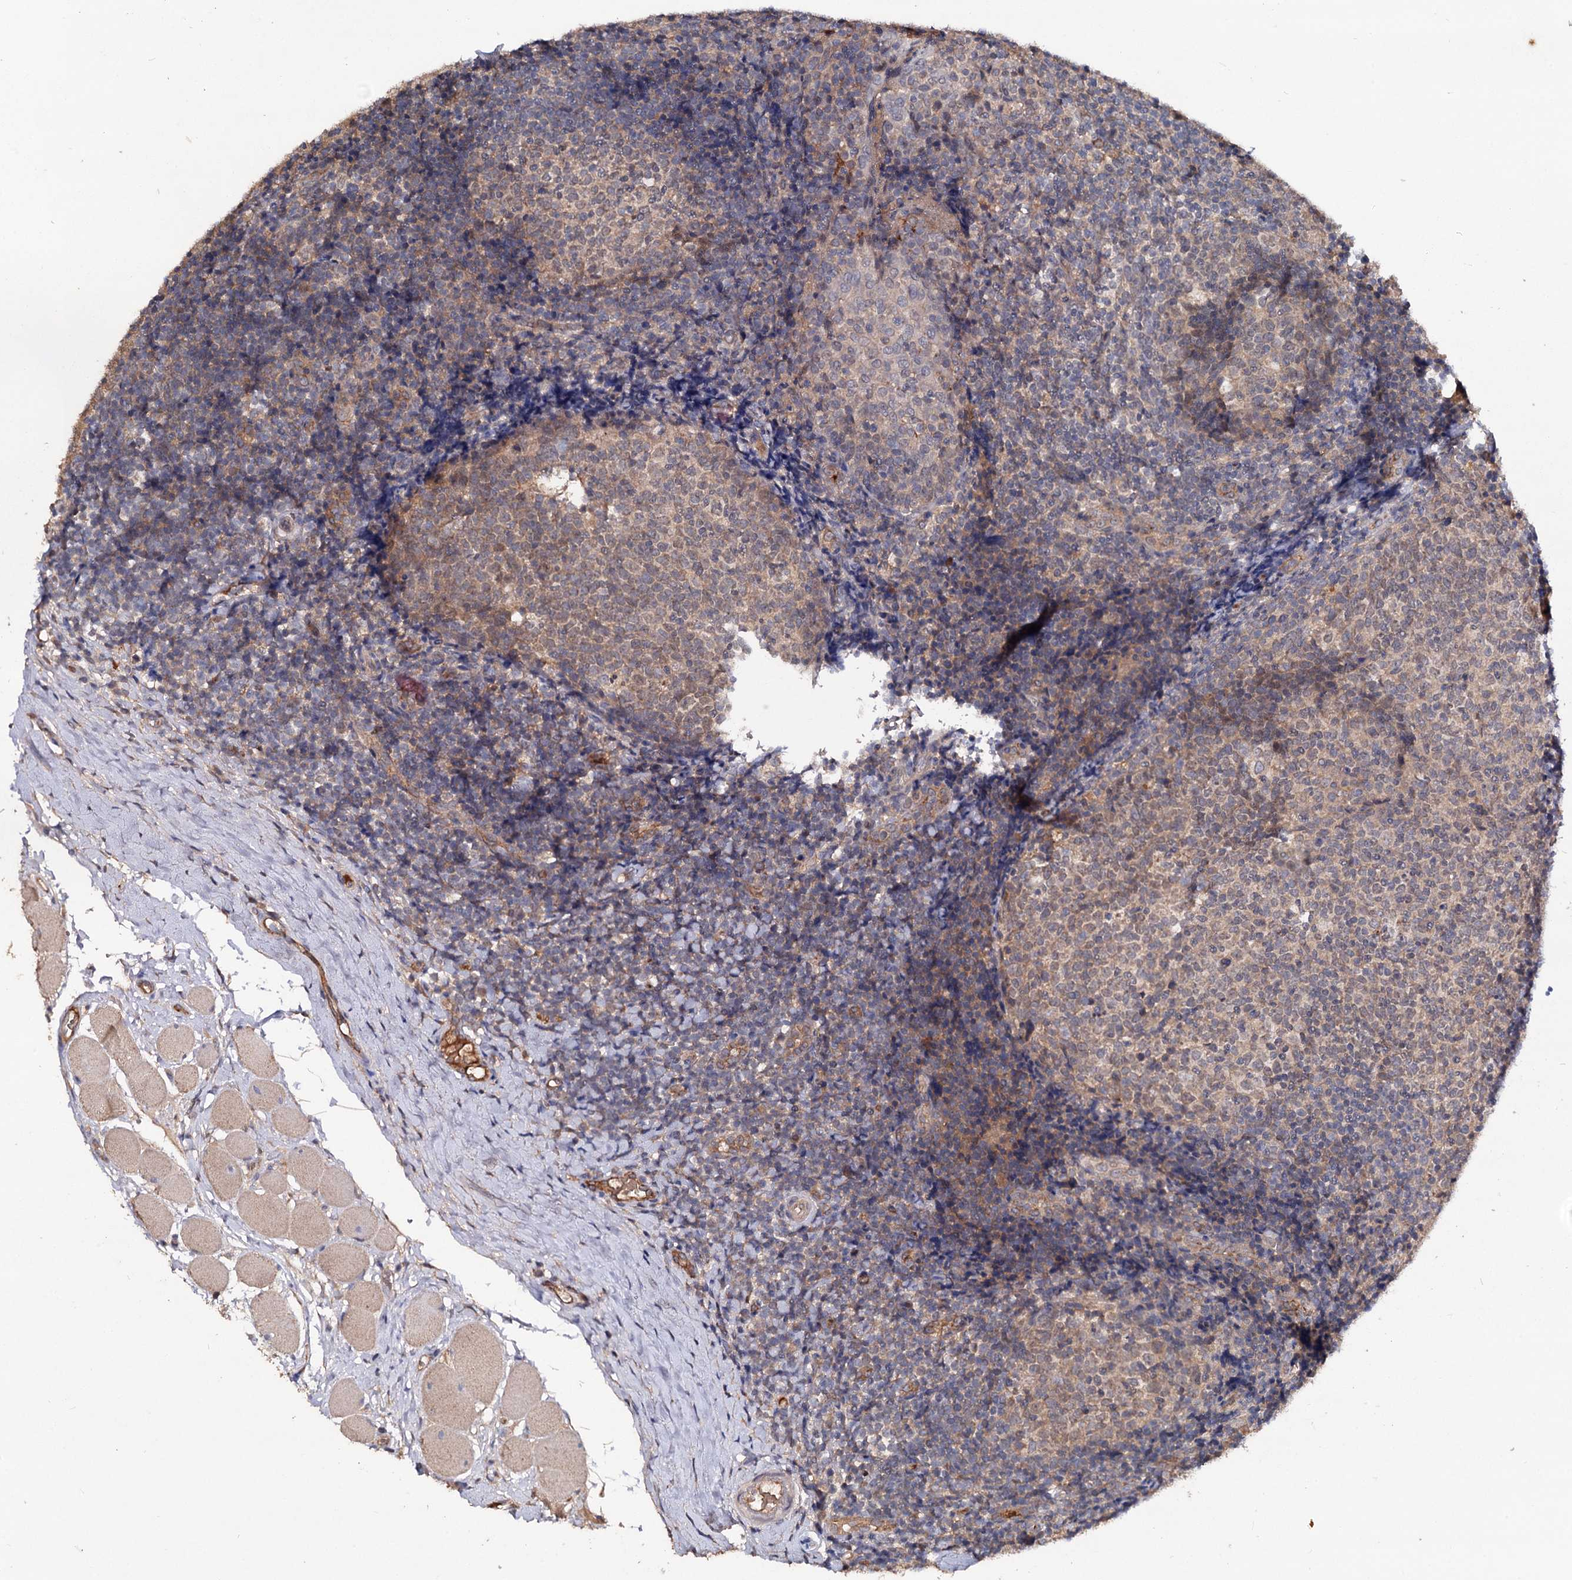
{"staining": {"intensity": "moderate", "quantity": "25%-75%", "location": "cytoplasmic/membranous"}, "tissue": "tonsil", "cell_type": "Germinal center cells", "image_type": "normal", "snomed": [{"axis": "morphology", "description": "Normal tissue, NOS"}, {"axis": "topography", "description": "Tonsil"}], "caption": "Moderate cytoplasmic/membranous protein positivity is appreciated in about 25%-75% of germinal center cells in tonsil.", "gene": "NUDCD2", "patient": {"sex": "female", "age": 19}}